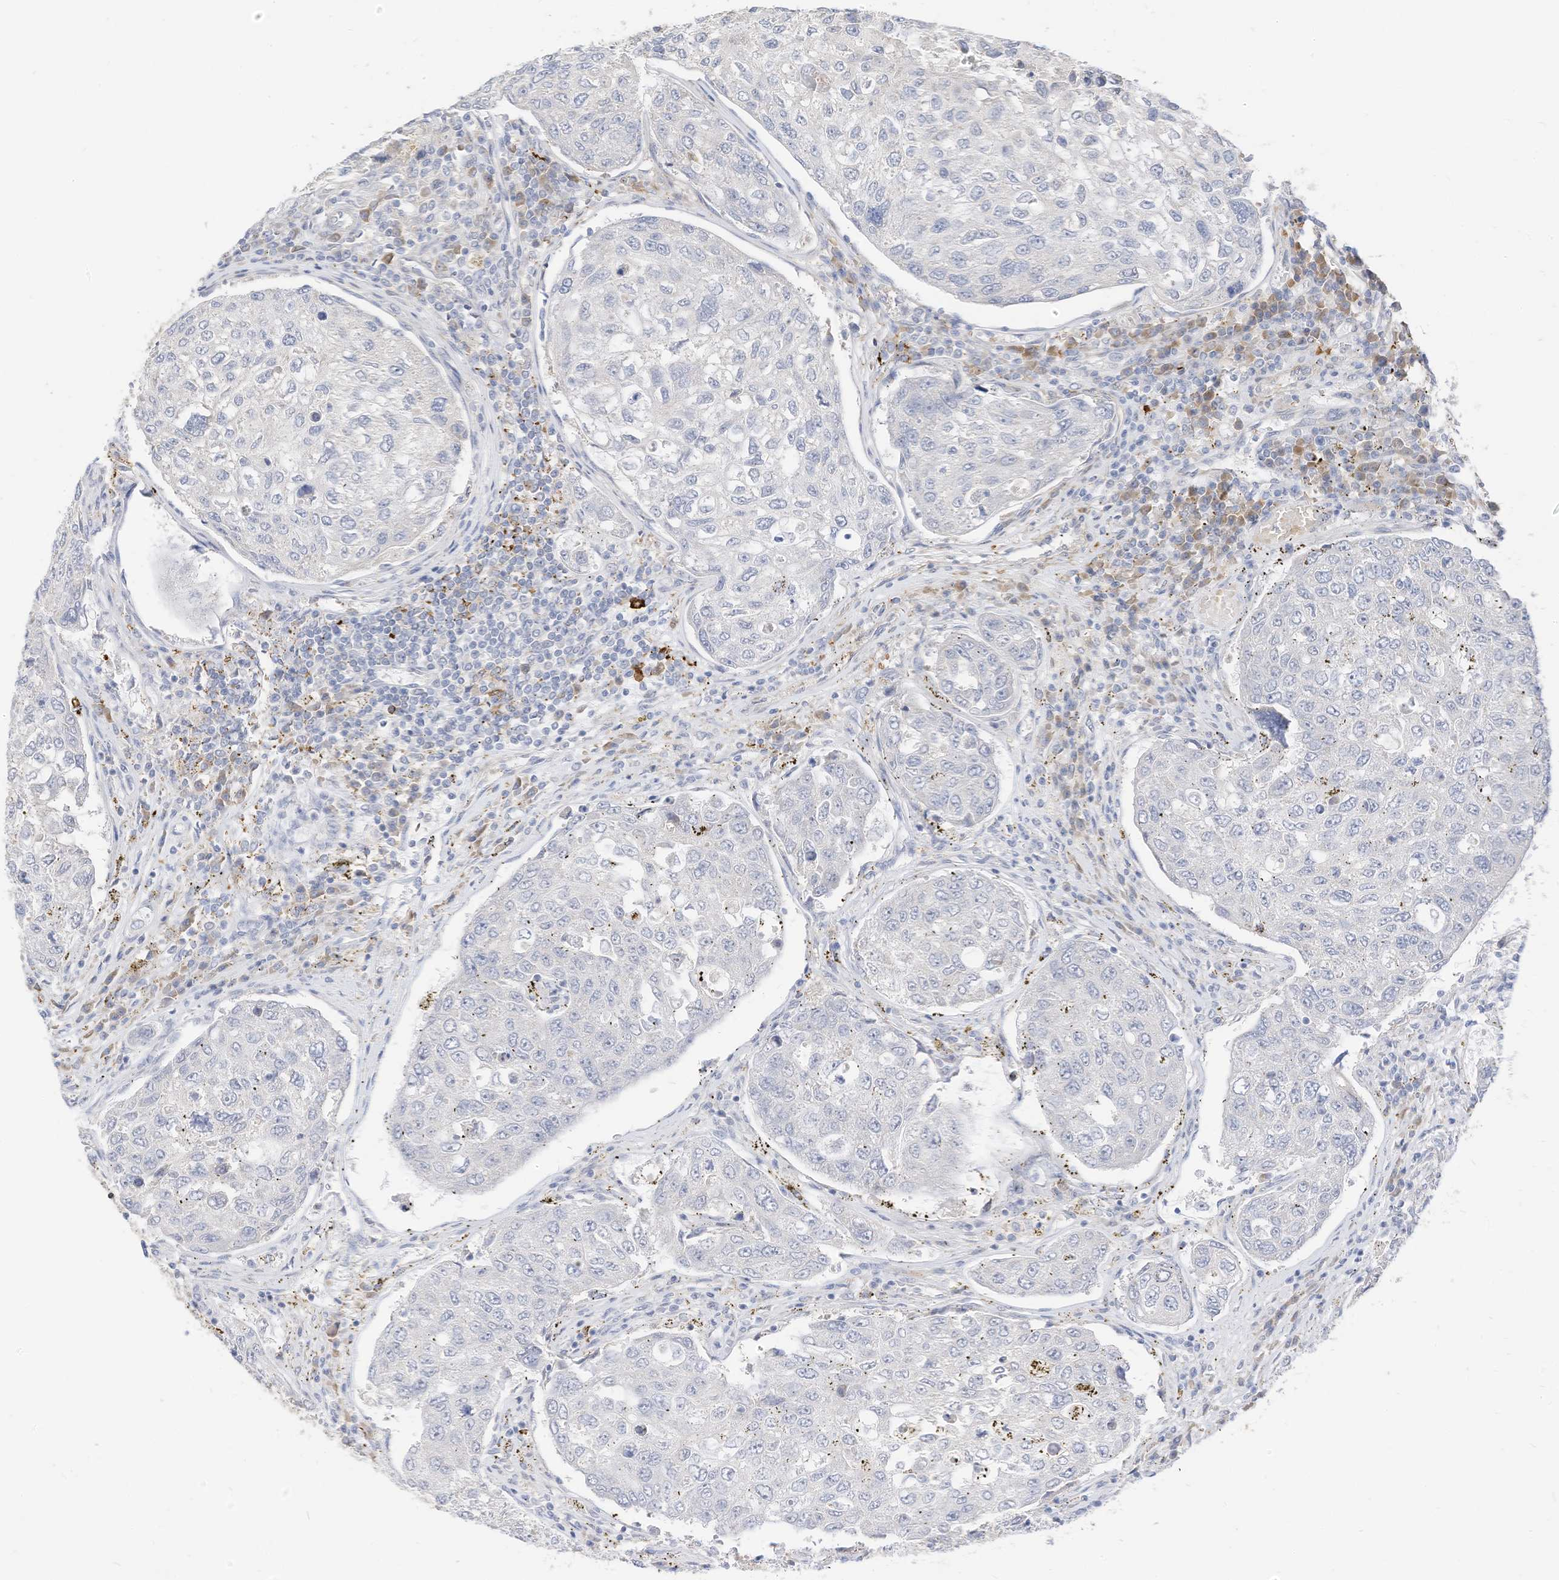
{"staining": {"intensity": "negative", "quantity": "none", "location": "none"}, "tissue": "urothelial cancer", "cell_type": "Tumor cells", "image_type": "cancer", "snomed": [{"axis": "morphology", "description": "Urothelial carcinoma, High grade"}, {"axis": "topography", "description": "Lymph node"}, {"axis": "topography", "description": "Urinary bladder"}], "caption": "High magnification brightfield microscopy of urothelial carcinoma (high-grade) stained with DAB (brown) and counterstained with hematoxylin (blue): tumor cells show no significant staining. Nuclei are stained in blue.", "gene": "ATP13A1", "patient": {"sex": "male", "age": 51}}